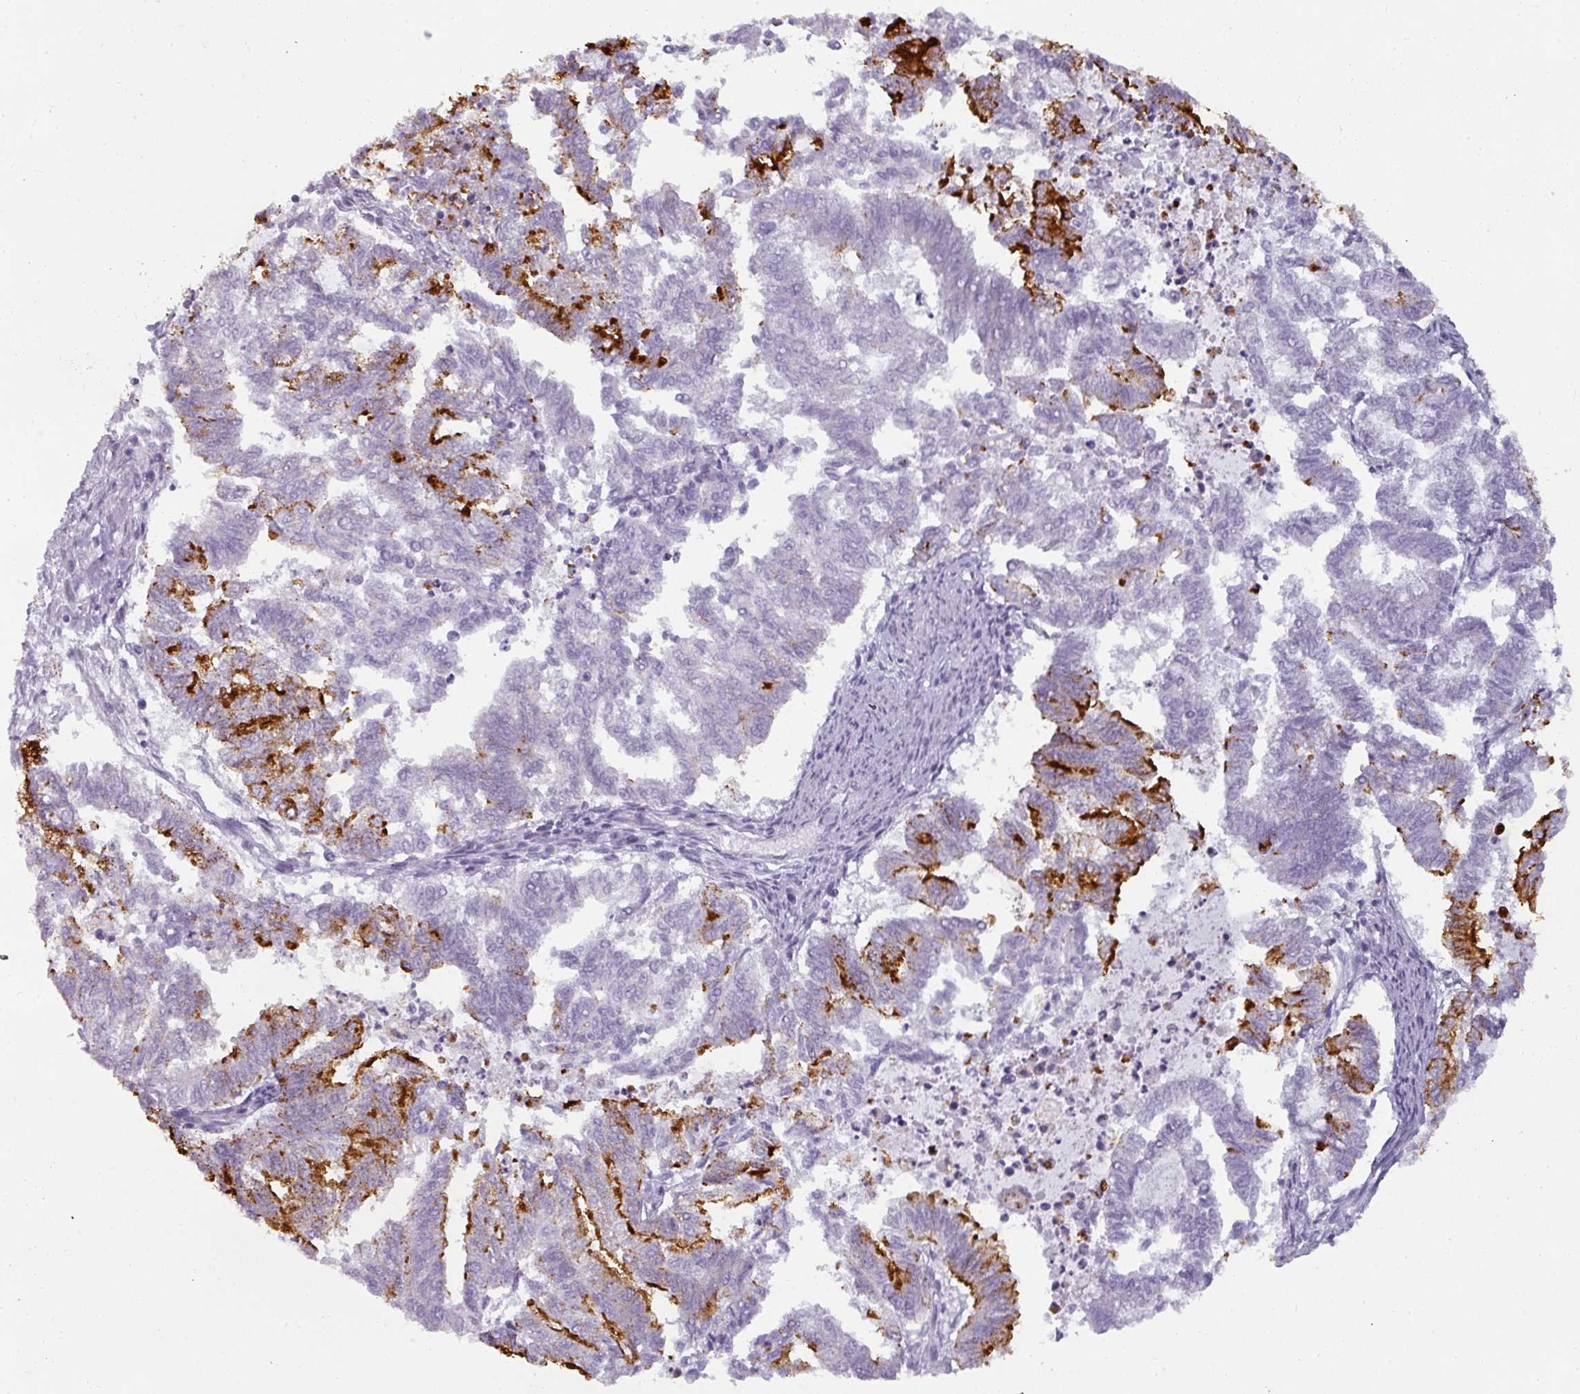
{"staining": {"intensity": "strong", "quantity": "25%-75%", "location": "cytoplasmic/membranous"}, "tissue": "endometrial cancer", "cell_type": "Tumor cells", "image_type": "cancer", "snomed": [{"axis": "morphology", "description": "Adenocarcinoma, NOS"}, {"axis": "topography", "description": "Endometrium"}], "caption": "Protein expression analysis of human endometrial cancer (adenocarcinoma) reveals strong cytoplasmic/membranous positivity in about 25%-75% of tumor cells.", "gene": "ASB1", "patient": {"sex": "female", "age": 79}}